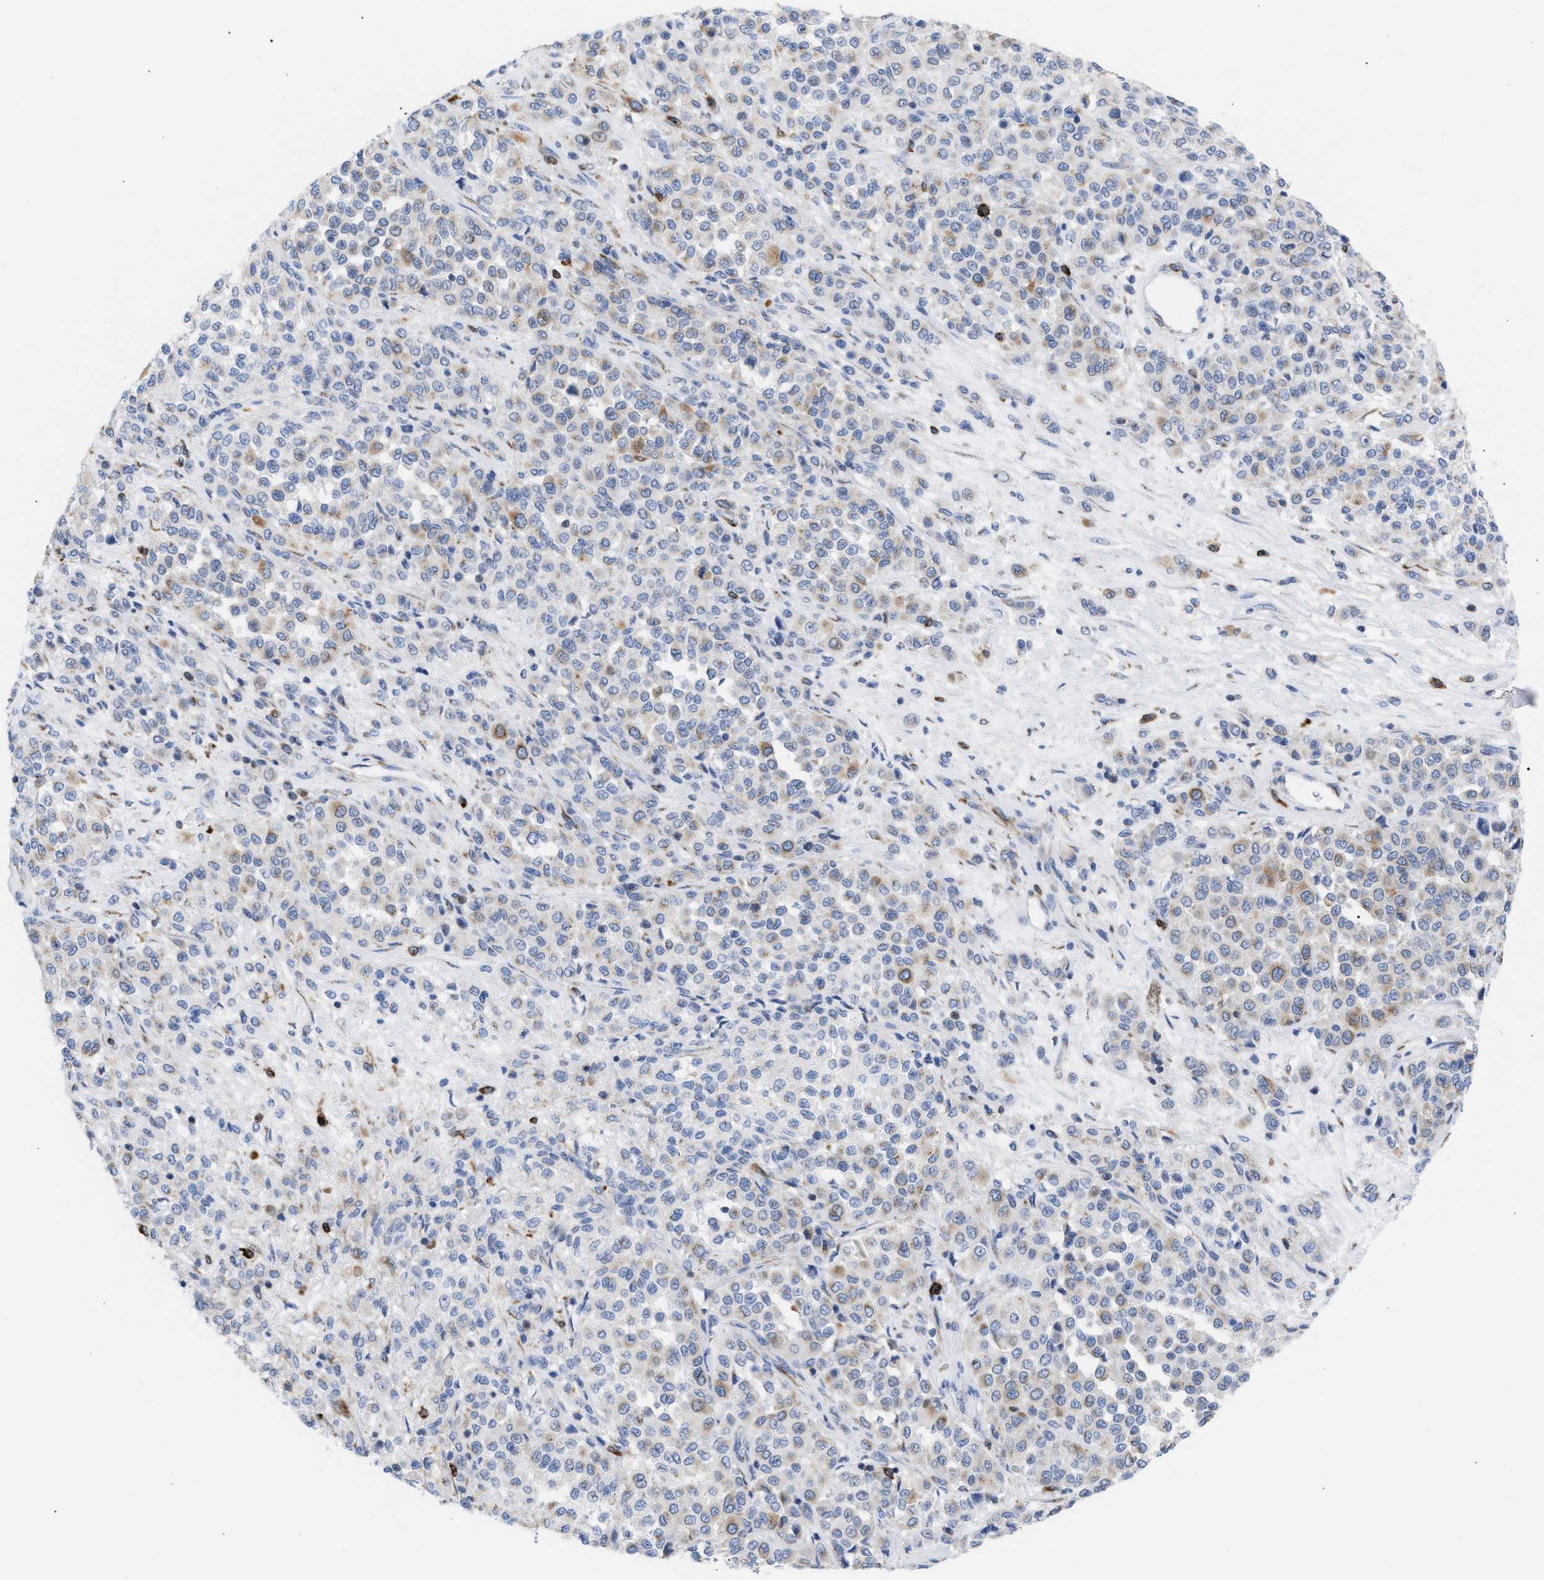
{"staining": {"intensity": "weak", "quantity": "<25%", "location": "cytoplasmic/membranous"}, "tissue": "melanoma", "cell_type": "Tumor cells", "image_type": "cancer", "snomed": [{"axis": "morphology", "description": "Malignant melanoma, Metastatic site"}, {"axis": "topography", "description": "Pancreas"}], "caption": "DAB immunohistochemical staining of human malignant melanoma (metastatic site) demonstrates no significant staining in tumor cells.", "gene": "TACC3", "patient": {"sex": "female", "age": 30}}